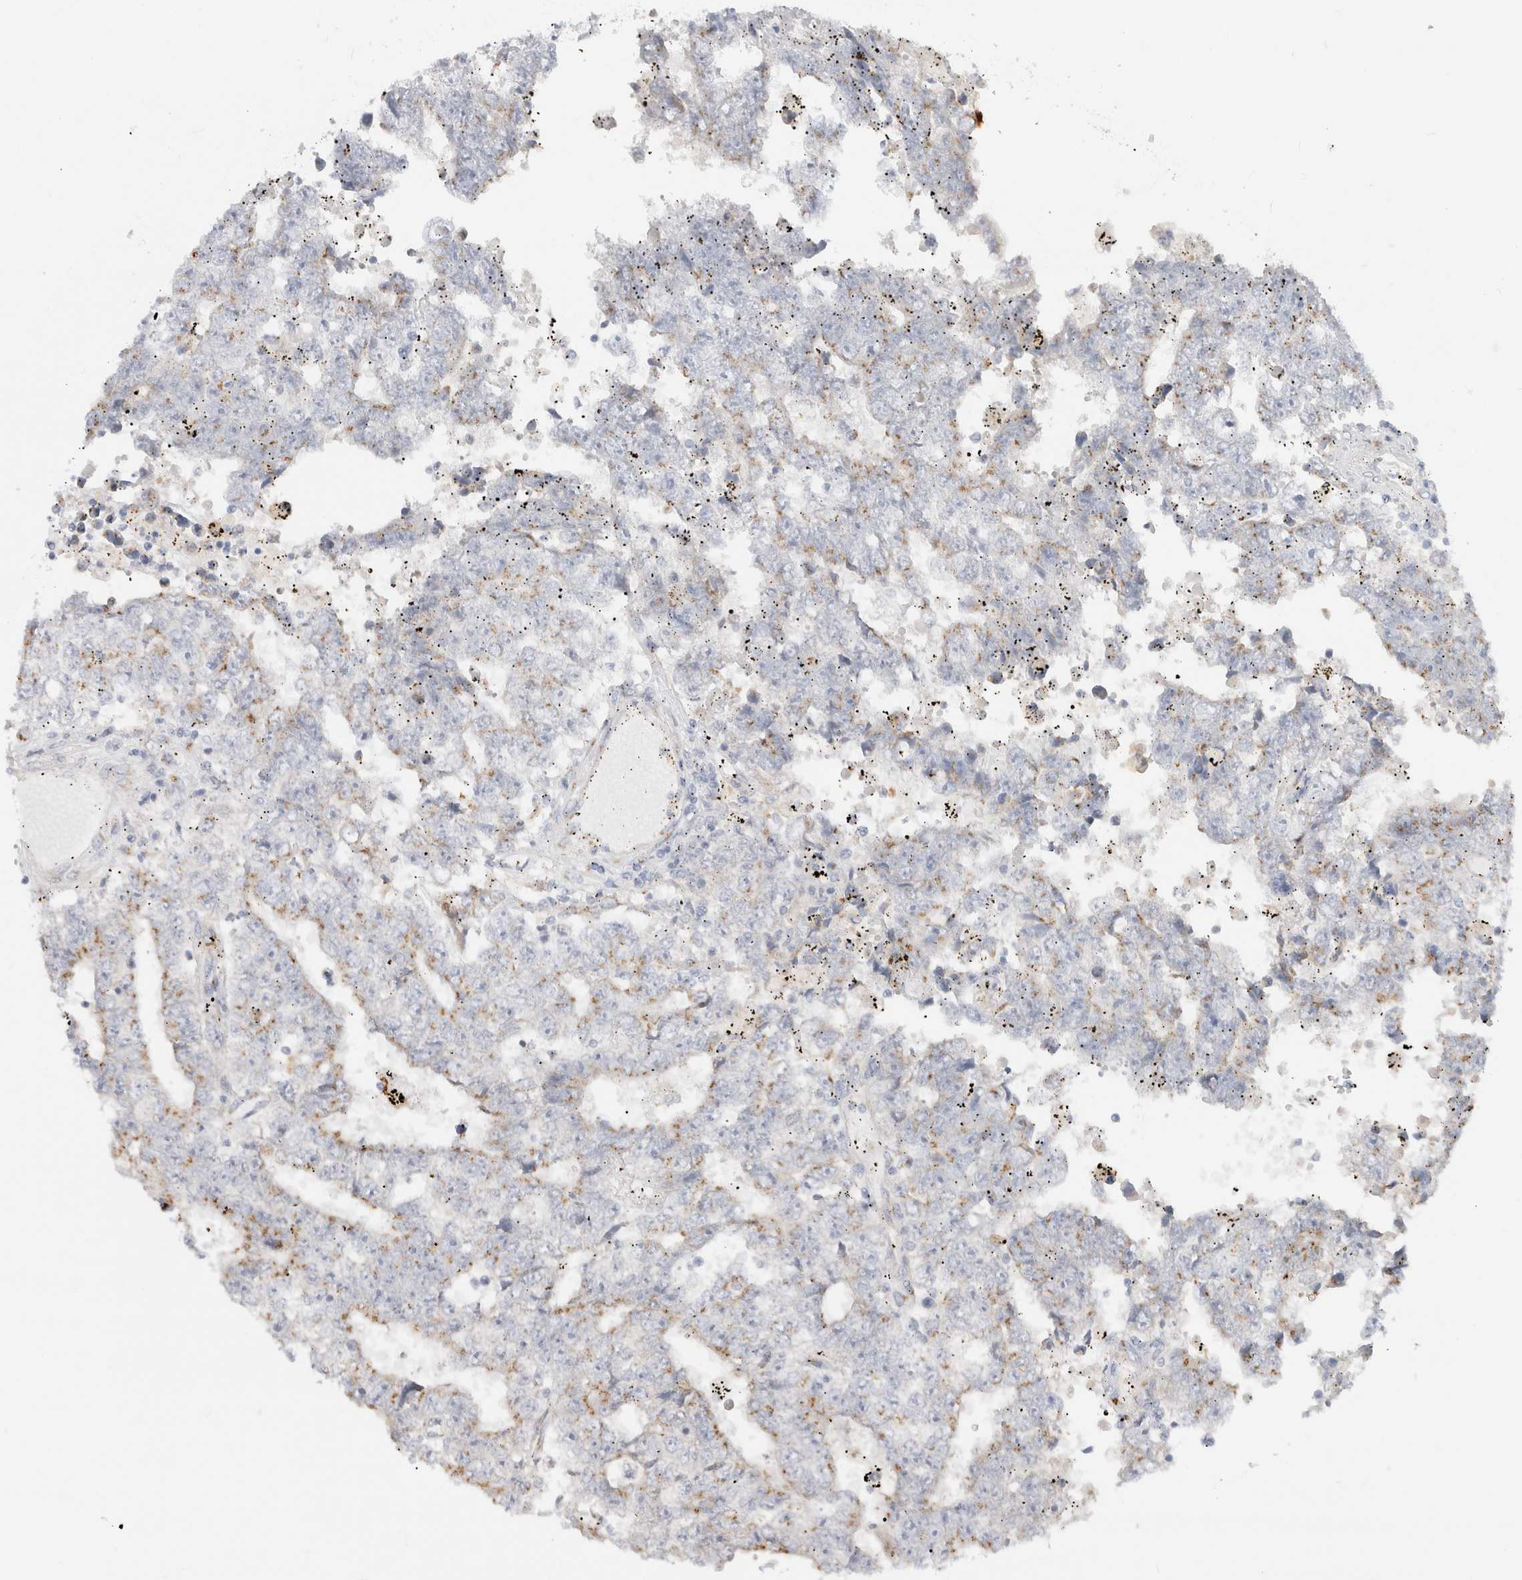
{"staining": {"intensity": "negative", "quantity": "none", "location": "none"}, "tissue": "testis cancer", "cell_type": "Tumor cells", "image_type": "cancer", "snomed": [{"axis": "morphology", "description": "Carcinoma, Embryonal, NOS"}, {"axis": "topography", "description": "Testis"}], "caption": "The histopathology image displays no significant positivity in tumor cells of testis embryonal carcinoma. (Stains: DAB IHC with hematoxylin counter stain, Microscopy: brightfield microscopy at high magnification).", "gene": "EFCAB13", "patient": {"sex": "male", "age": 25}}